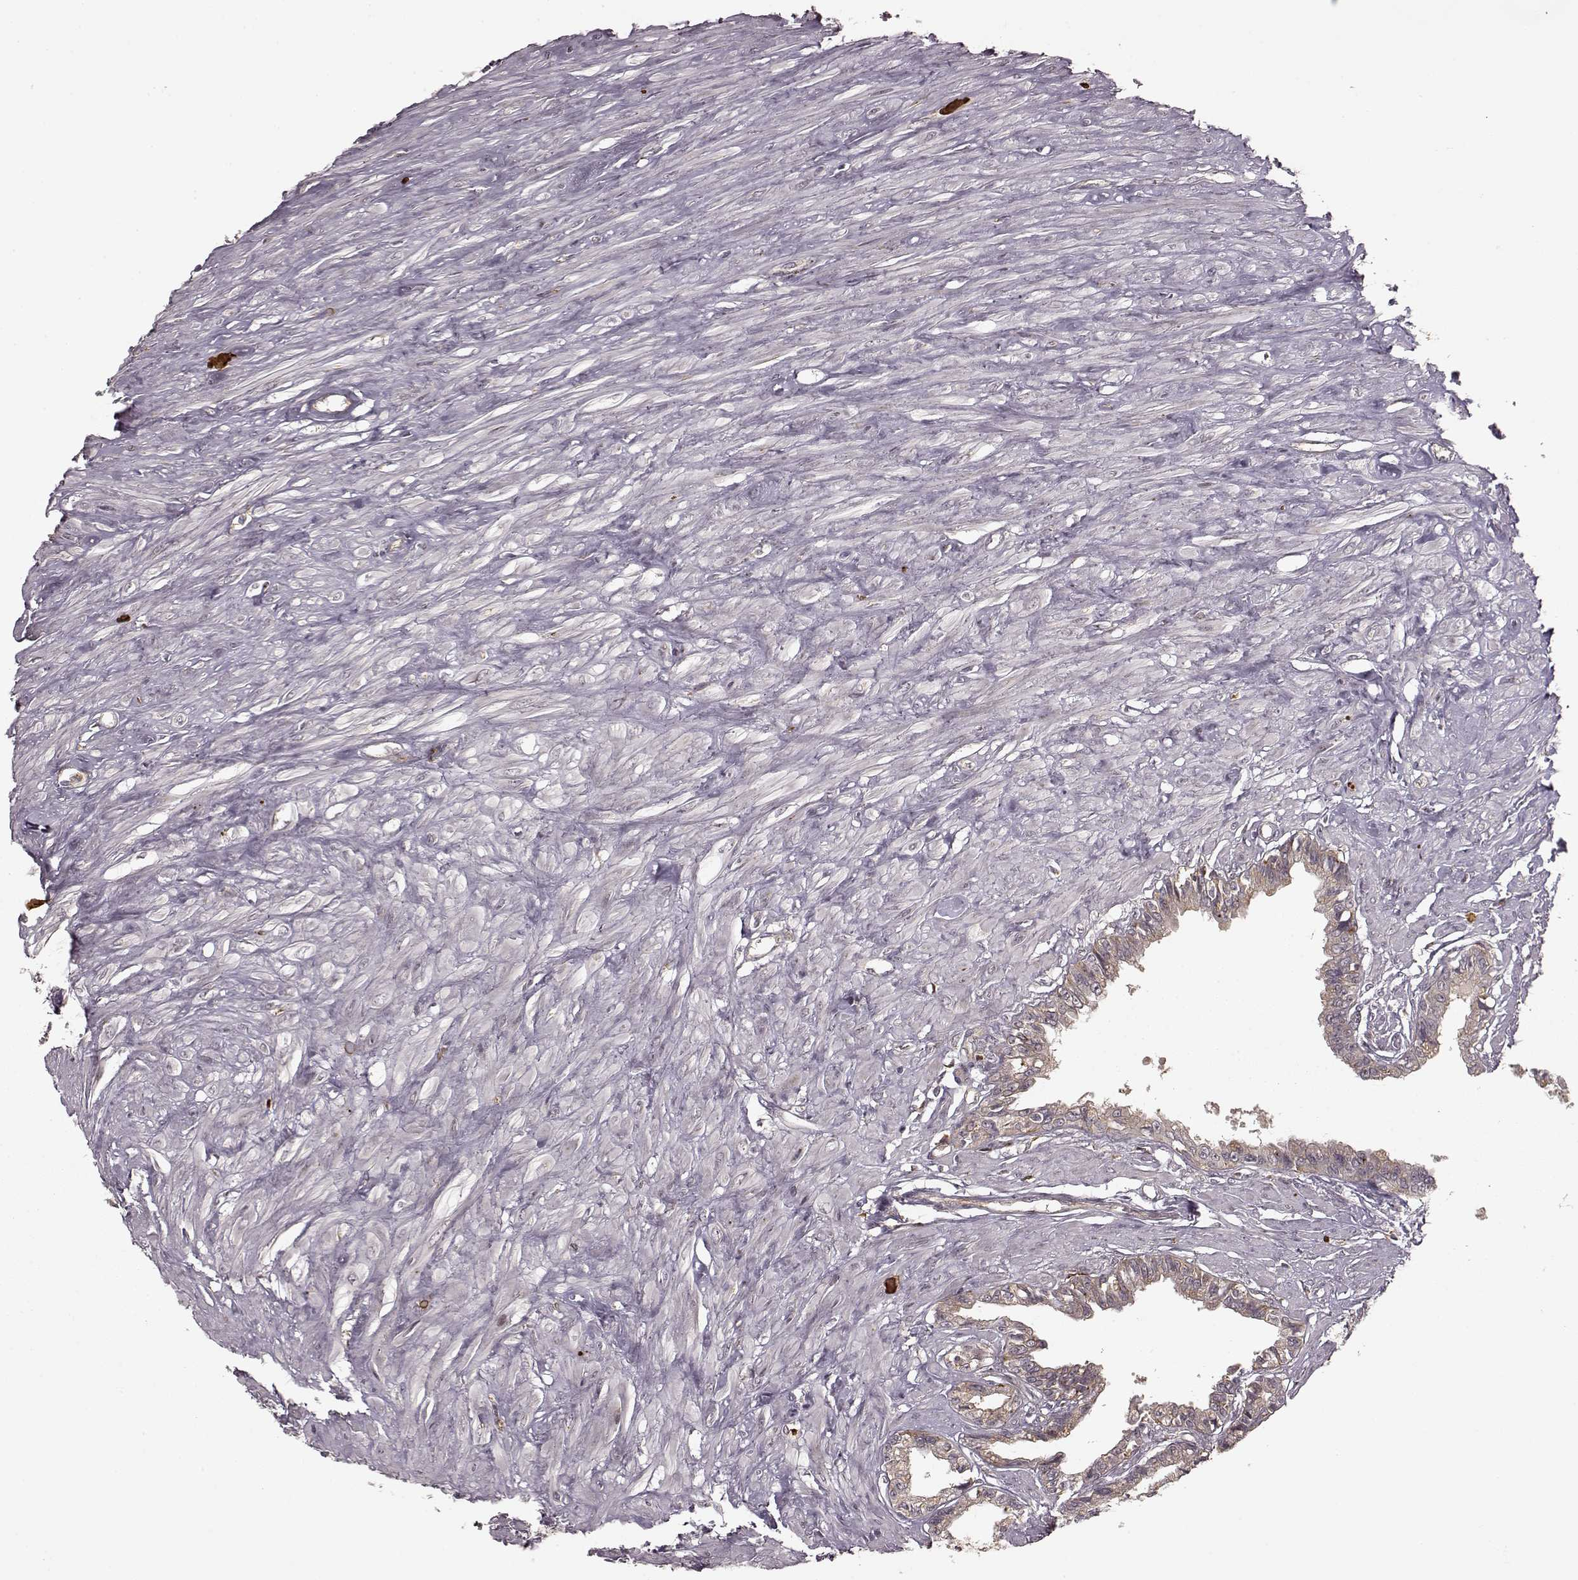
{"staining": {"intensity": "weak", "quantity": ">75%", "location": "cytoplasmic/membranous"}, "tissue": "seminal vesicle", "cell_type": "Glandular cells", "image_type": "normal", "snomed": [{"axis": "morphology", "description": "Normal tissue, NOS"}, {"axis": "morphology", "description": "Urothelial carcinoma, NOS"}, {"axis": "topography", "description": "Urinary bladder"}, {"axis": "topography", "description": "Seminal veicle"}], "caption": "Protein expression by IHC reveals weak cytoplasmic/membranous staining in about >75% of glandular cells in normal seminal vesicle. (Brightfield microscopy of DAB IHC at high magnification).", "gene": "SLC12A9", "patient": {"sex": "male", "age": 76}}